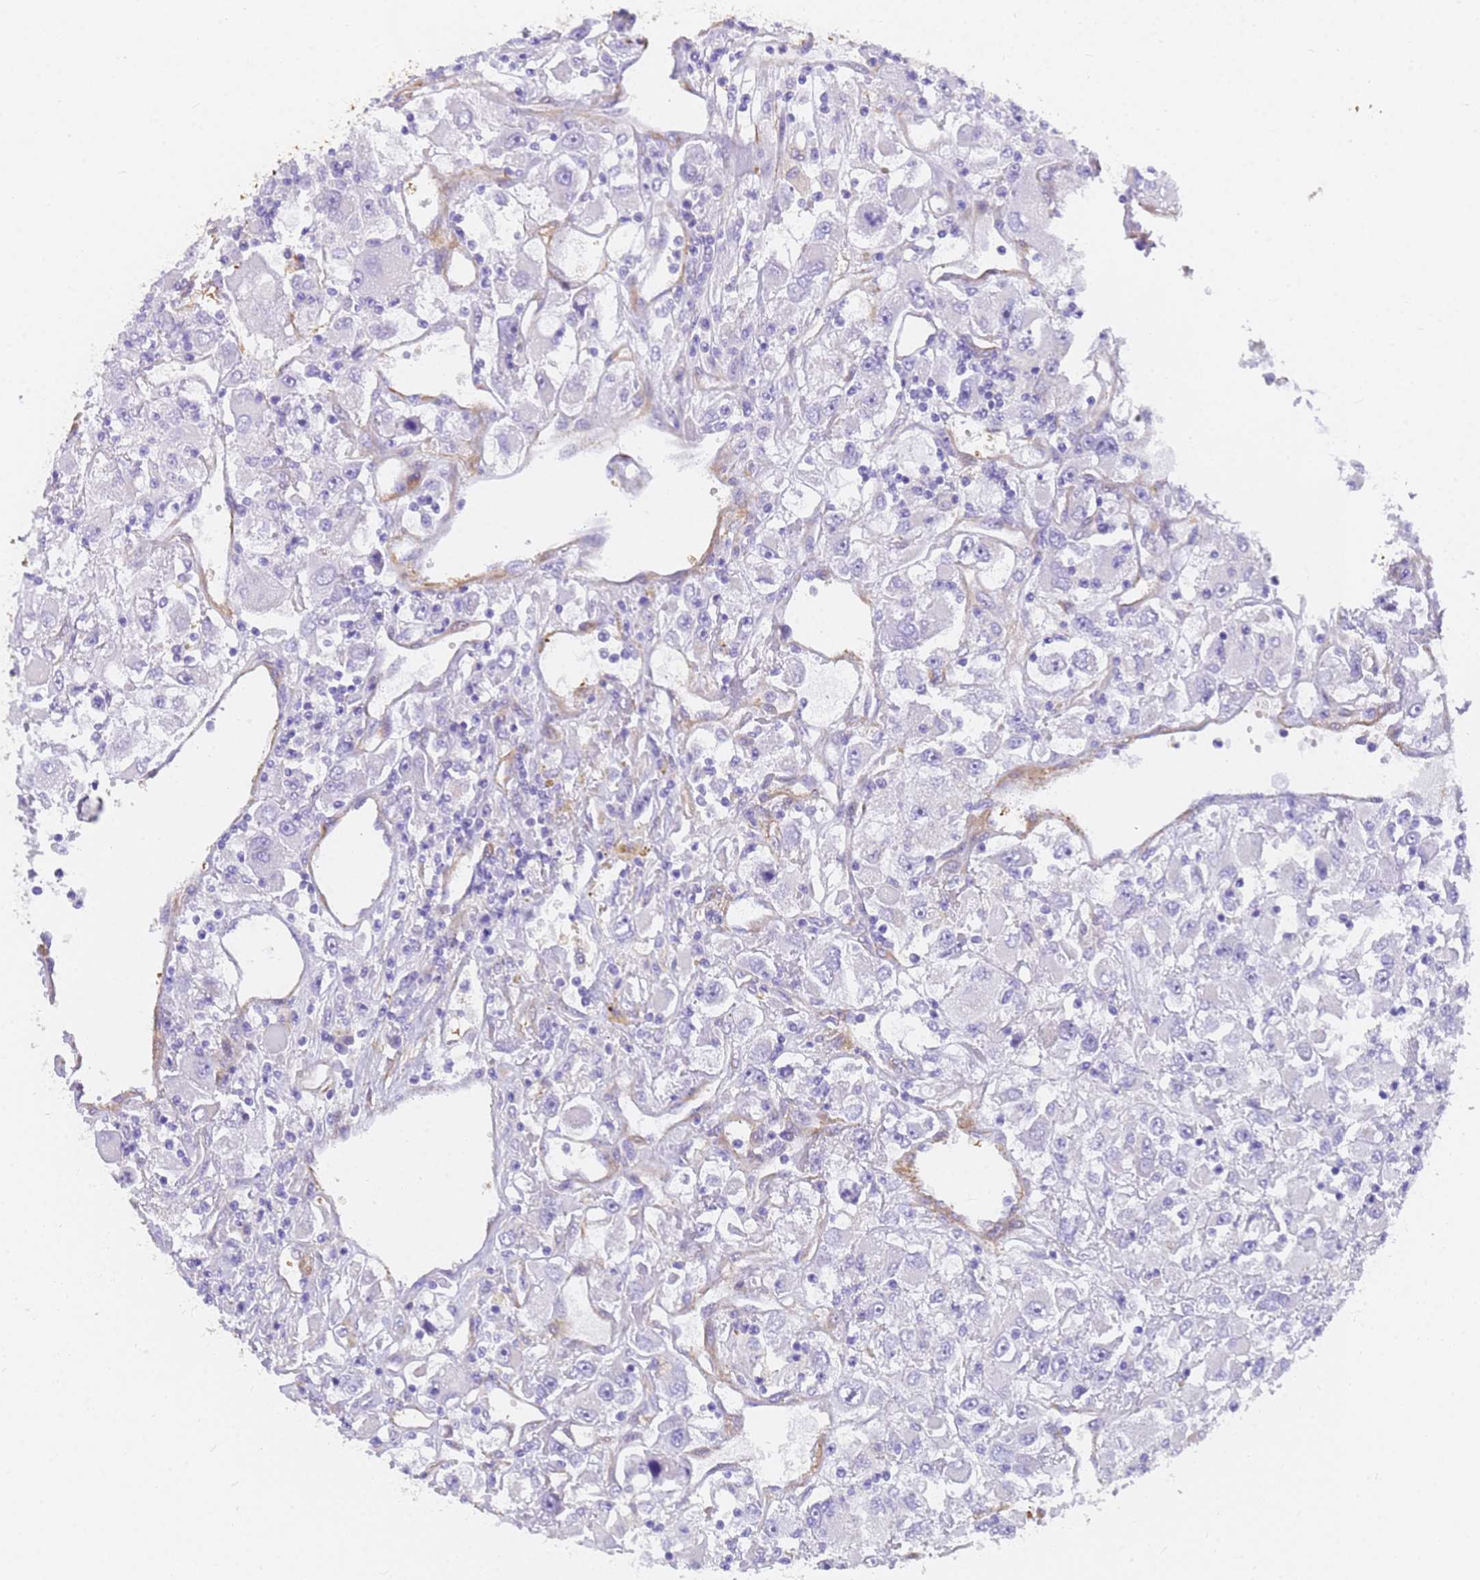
{"staining": {"intensity": "negative", "quantity": "none", "location": "none"}, "tissue": "renal cancer", "cell_type": "Tumor cells", "image_type": "cancer", "snomed": [{"axis": "morphology", "description": "Adenocarcinoma, NOS"}, {"axis": "topography", "description": "Kidney"}], "caption": "Adenocarcinoma (renal) stained for a protein using immunohistochemistry (IHC) shows no positivity tumor cells.", "gene": "MVB12A", "patient": {"sex": "female", "age": 52}}